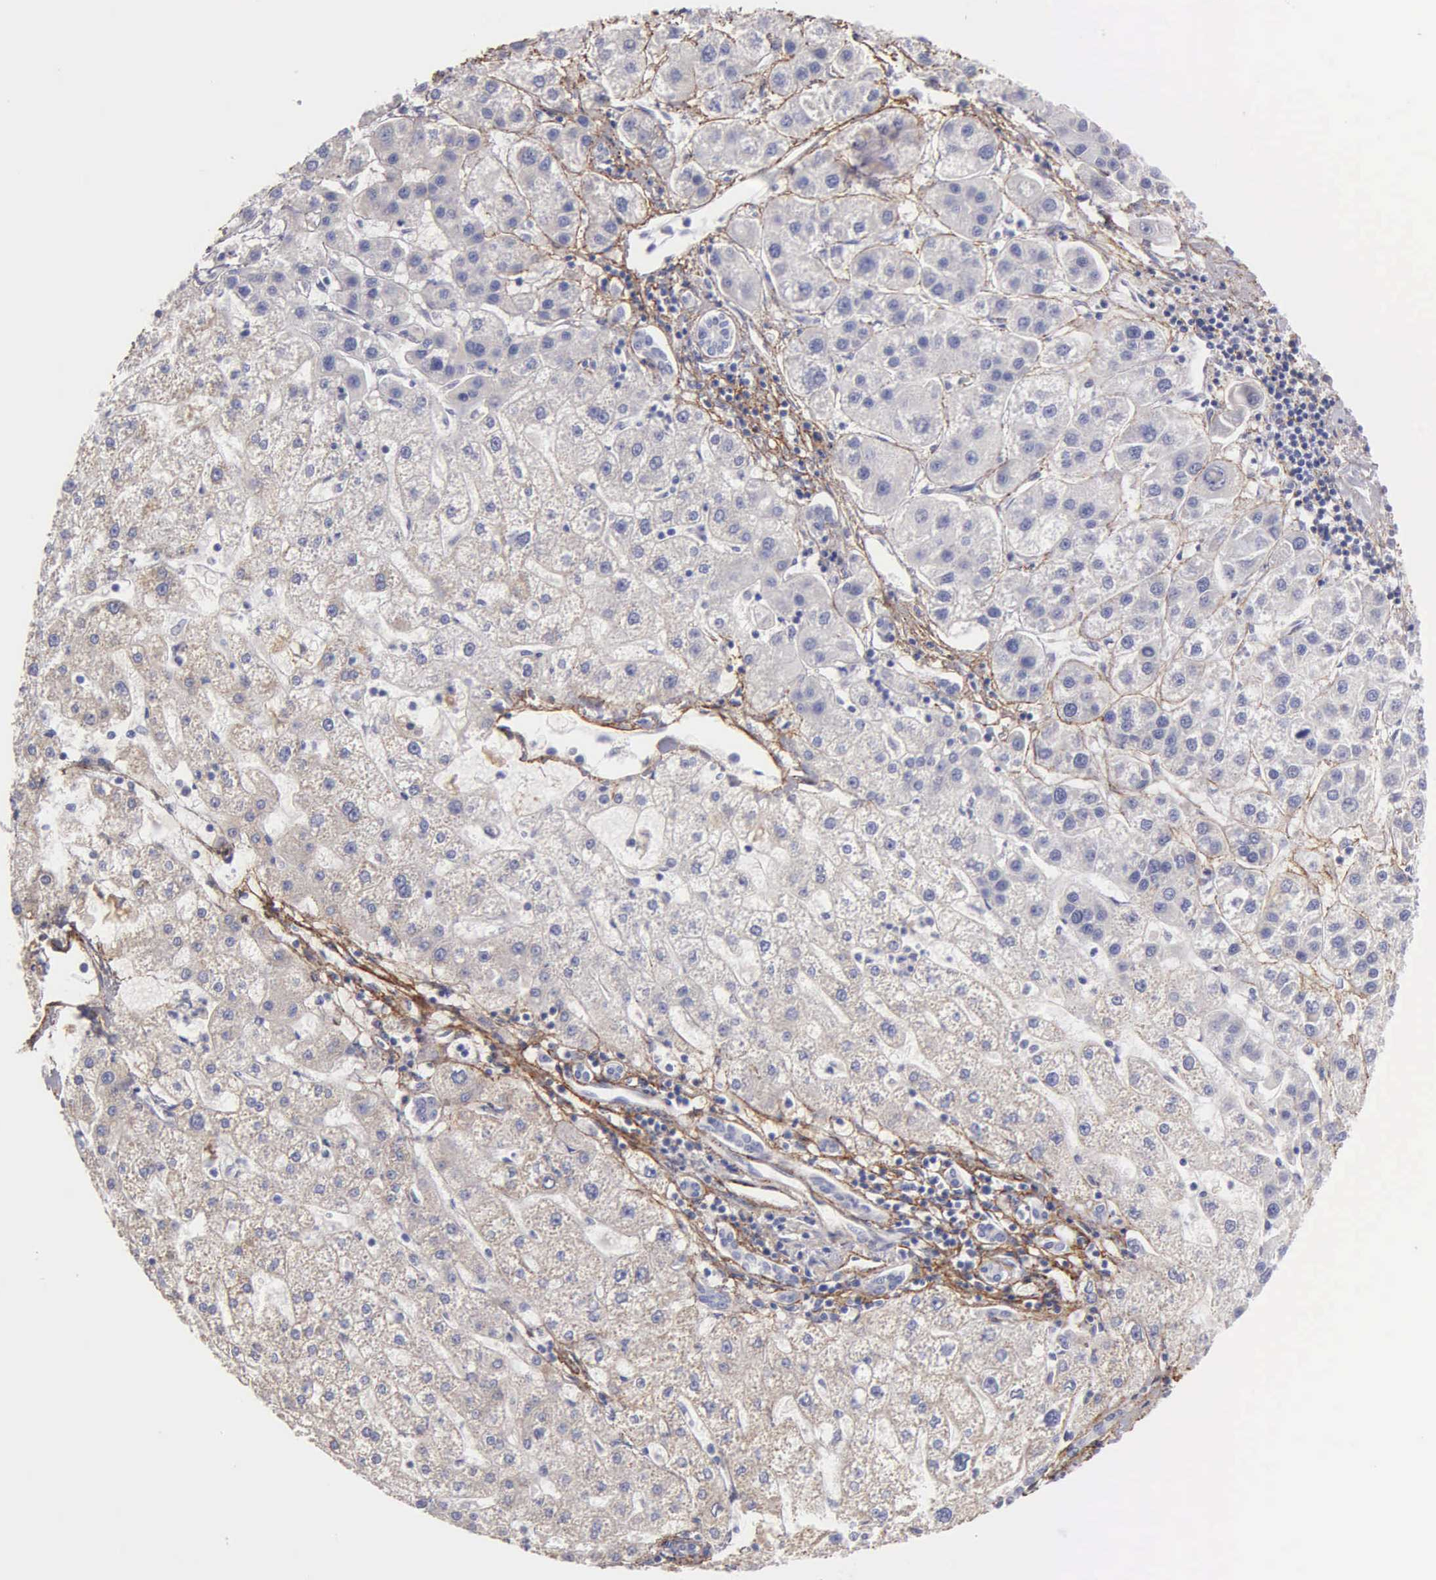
{"staining": {"intensity": "negative", "quantity": "none", "location": "none"}, "tissue": "liver cancer", "cell_type": "Tumor cells", "image_type": "cancer", "snomed": [{"axis": "morphology", "description": "Carcinoma, Hepatocellular, NOS"}, {"axis": "topography", "description": "Liver"}], "caption": "Liver cancer was stained to show a protein in brown. There is no significant expression in tumor cells. Brightfield microscopy of immunohistochemistry stained with DAB (brown) and hematoxylin (blue), captured at high magnification.", "gene": "FBLN5", "patient": {"sex": "female", "age": 85}}